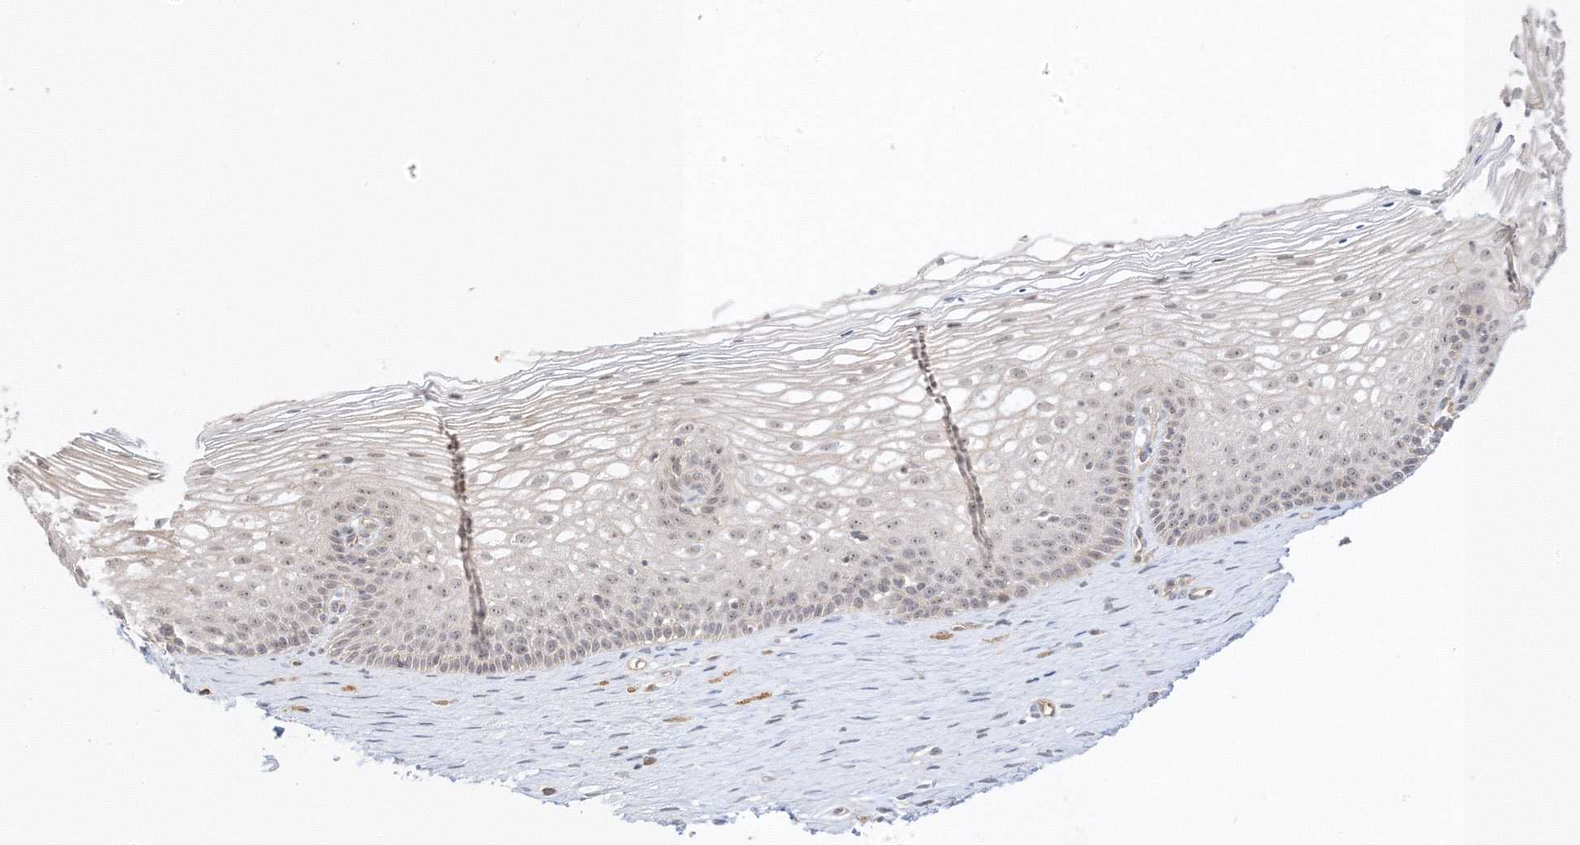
{"staining": {"intensity": "negative", "quantity": "none", "location": "none"}, "tissue": "cervix", "cell_type": "Glandular cells", "image_type": "normal", "snomed": [{"axis": "morphology", "description": "Normal tissue, NOS"}, {"axis": "topography", "description": "Cervix"}], "caption": "This is an immunohistochemistry histopathology image of benign human cervix. There is no positivity in glandular cells.", "gene": "ETAA1", "patient": {"sex": "female", "age": 33}}